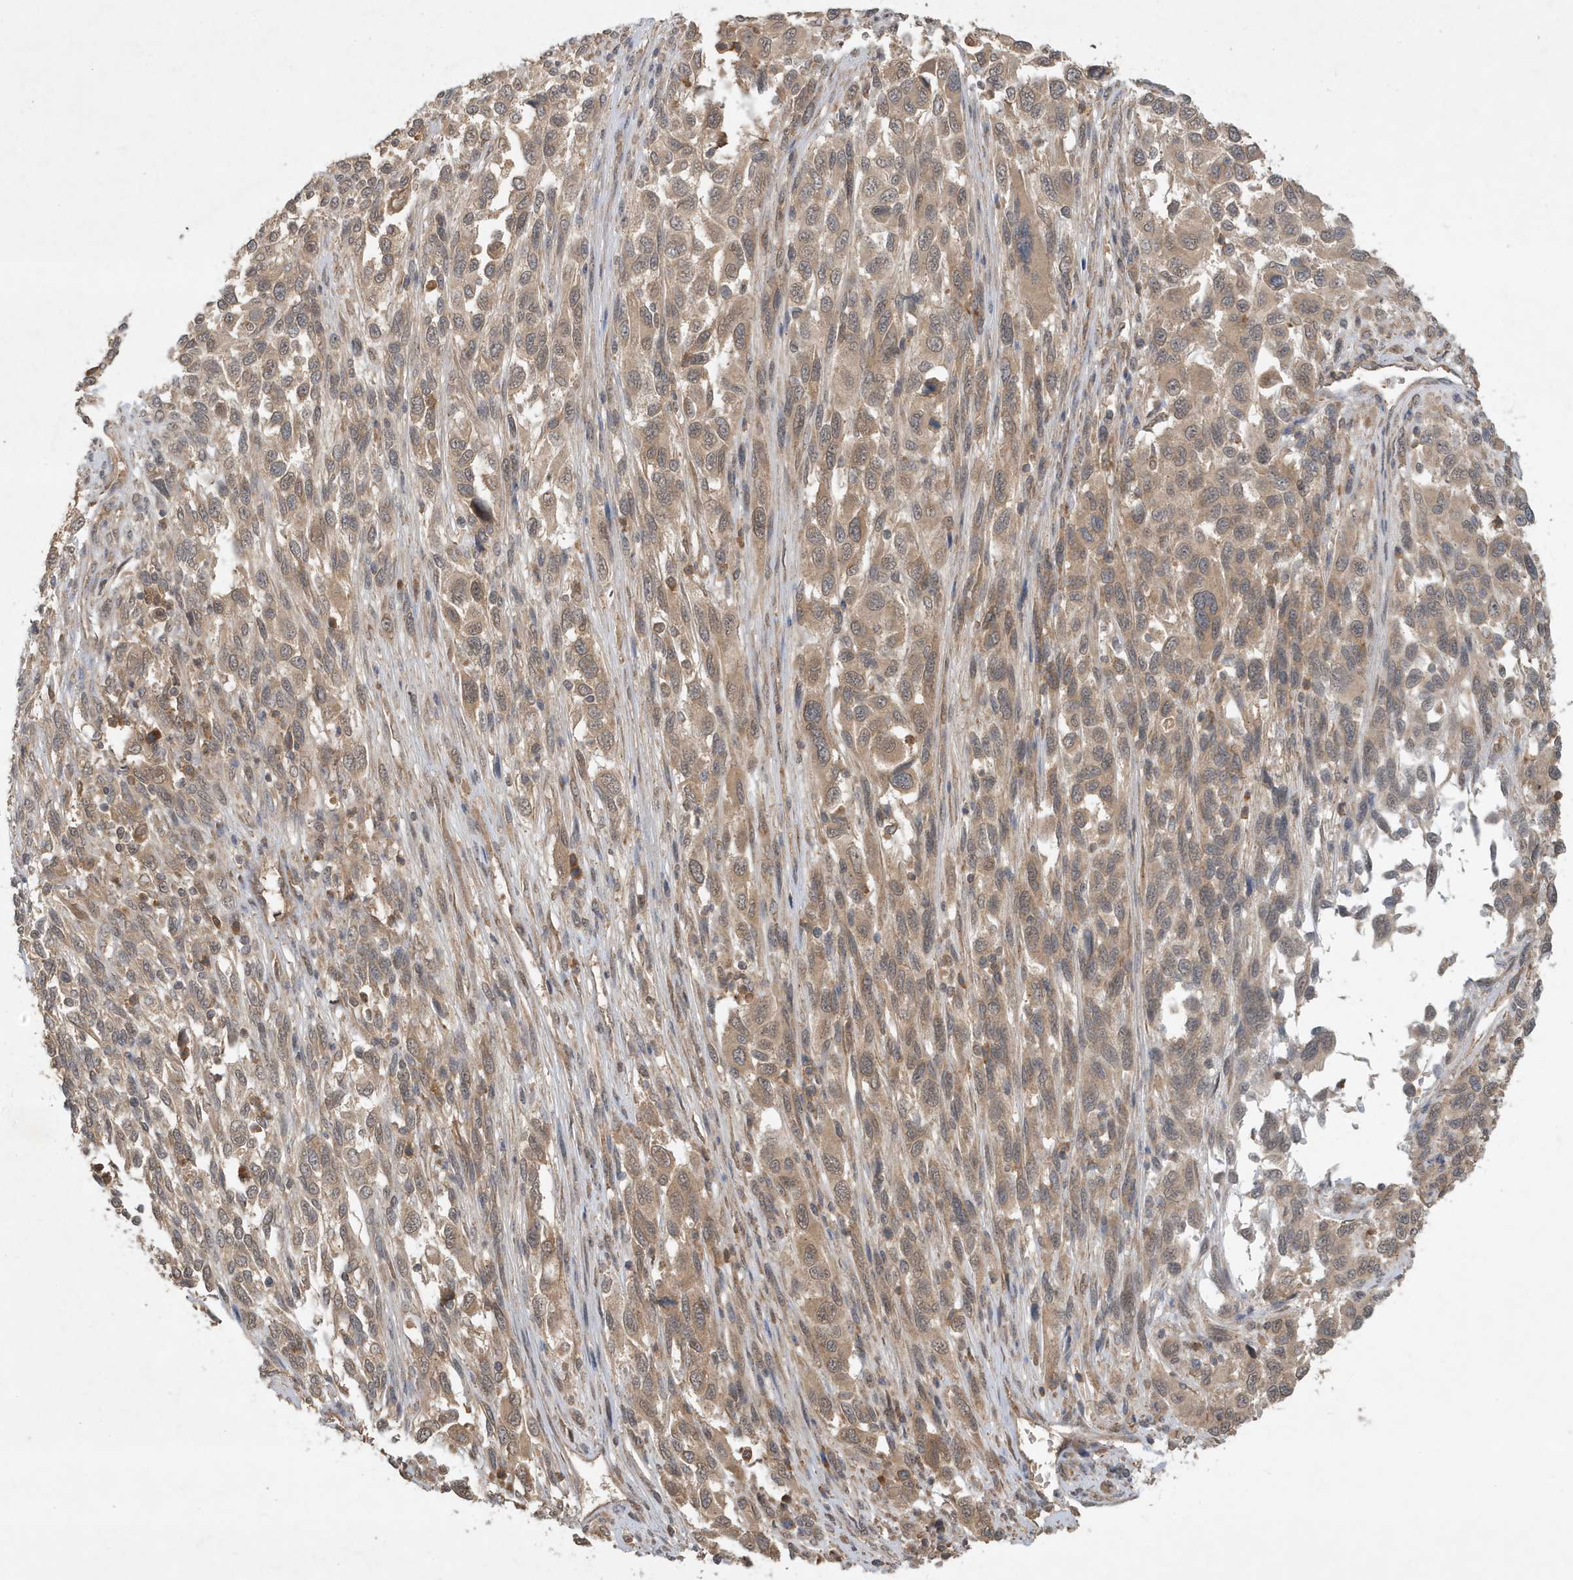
{"staining": {"intensity": "moderate", "quantity": ">75%", "location": "cytoplasmic/membranous"}, "tissue": "melanoma", "cell_type": "Tumor cells", "image_type": "cancer", "snomed": [{"axis": "morphology", "description": "Malignant melanoma, Metastatic site"}, {"axis": "topography", "description": "Lymph node"}], "caption": "Human melanoma stained for a protein (brown) exhibits moderate cytoplasmic/membranous positive staining in approximately >75% of tumor cells.", "gene": "ABCB9", "patient": {"sex": "male", "age": 61}}